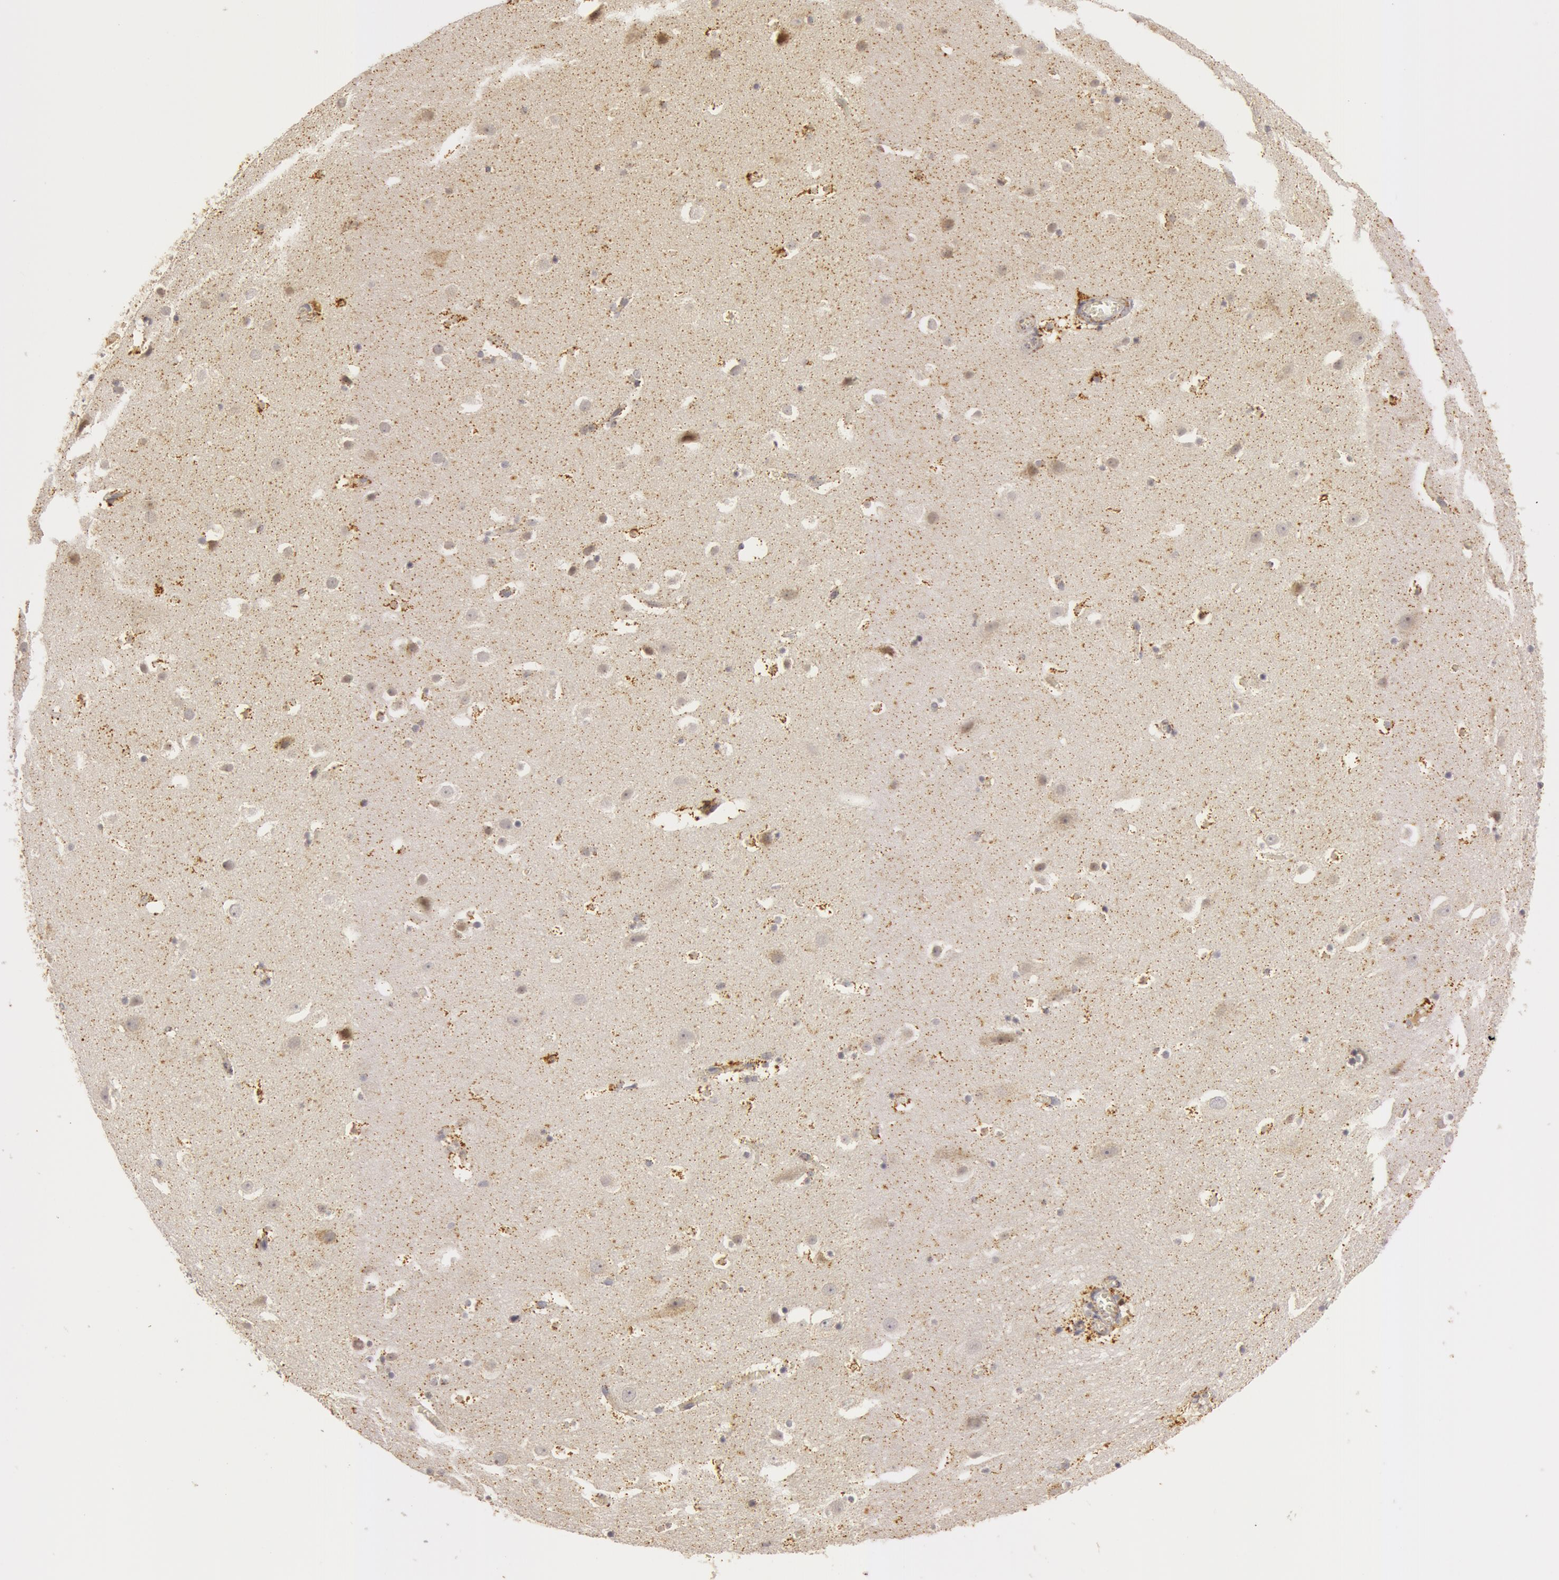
{"staining": {"intensity": "weak", "quantity": ">75%", "location": "cytoplasmic/membranous"}, "tissue": "hippocampus", "cell_type": "Glial cells", "image_type": "normal", "snomed": [{"axis": "morphology", "description": "Normal tissue, NOS"}, {"axis": "topography", "description": "Hippocampus"}], "caption": "Glial cells display low levels of weak cytoplasmic/membranous expression in approximately >75% of cells in benign hippocampus. Immunohistochemistry (ihc) stains the protein of interest in brown and the nuclei are stained blue.", "gene": "C7", "patient": {"sex": "male", "age": 45}}